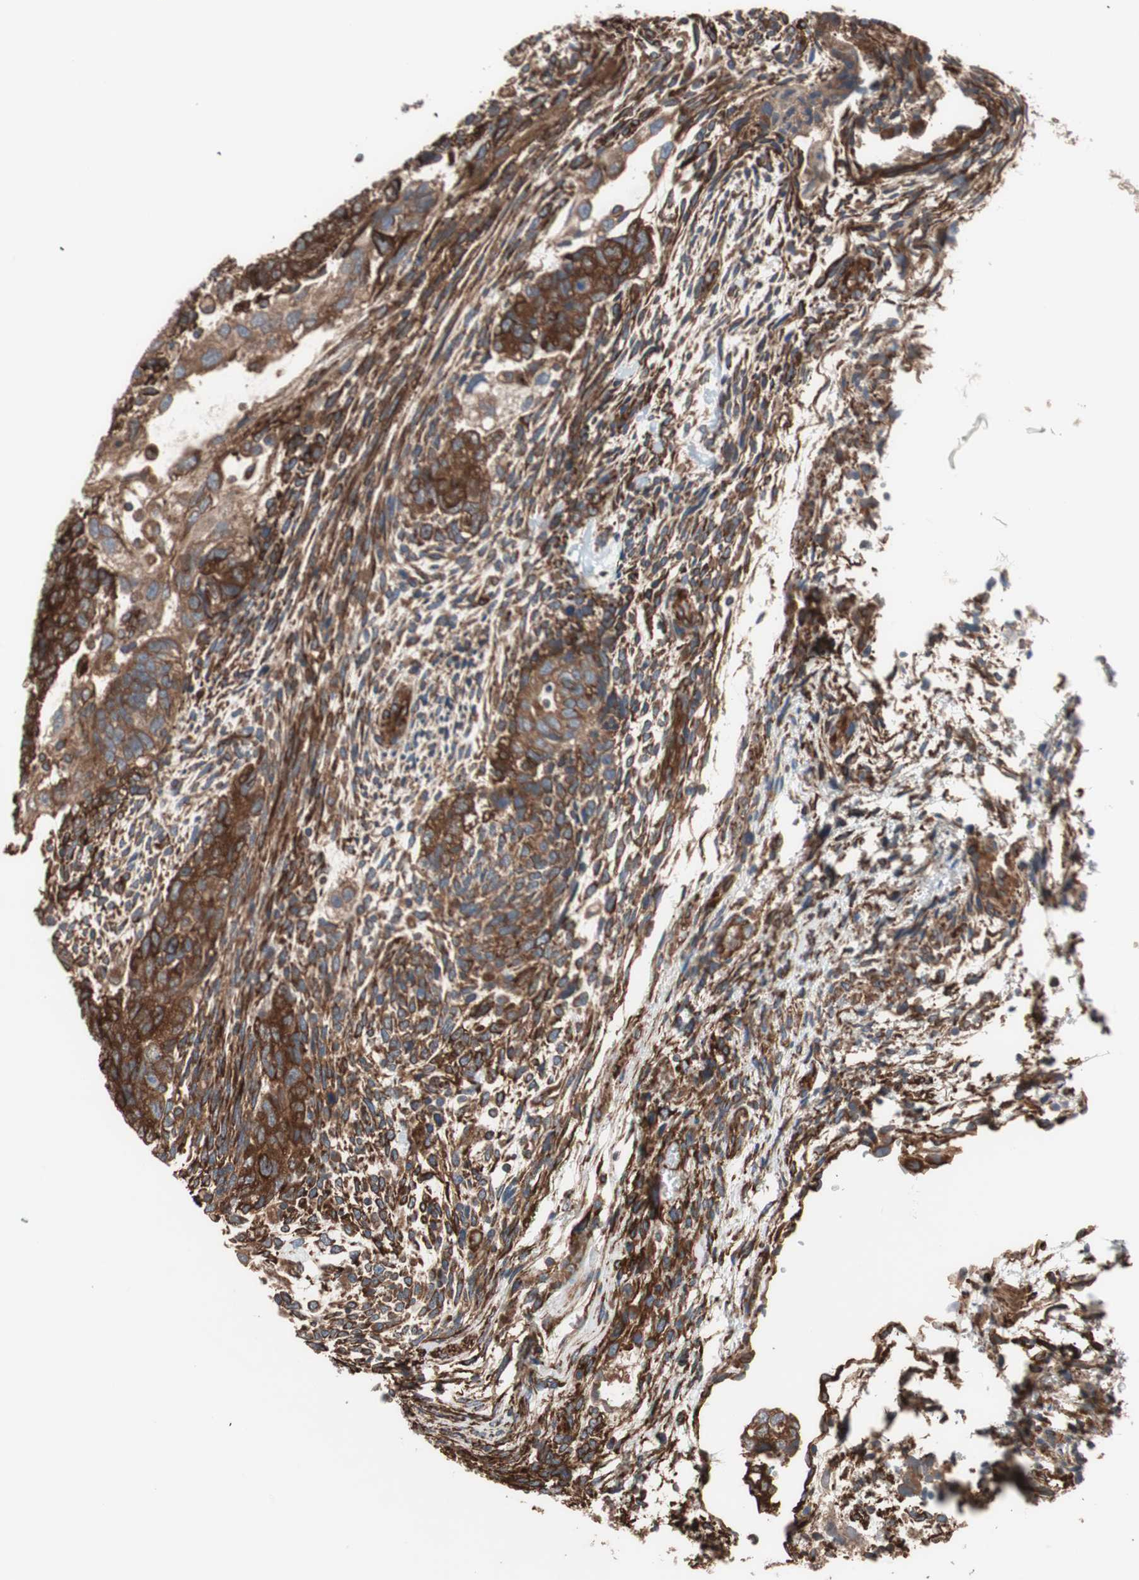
{"staining": {"intensity": "strong", "quantity": ">75%", "location": "cytoplasmic/membranous"}, "tissue": "testis cancer", "cell_type": "Tumor cells", "image_type": "cancer", "snomed": [{"axis": "morphology", "description": "Normal tissue, NOS"}, {"axis": "morphology", "description": "Carcinoma, Embryonal, NOS"}, {"axis": "topography", "description": "Testis"}], "caption": "Tumor cells reveal high levels of strong cytoplasmic/membranous positivity in about >75% of cells in testis embryonal carcinoma. The protein is stained brown, and the nuclei are stained in blue (DAB IHC with brightfield microscopy, high magnification).", "gene": "GPSM2", "patient": {"sex": "male", "age": 36}}